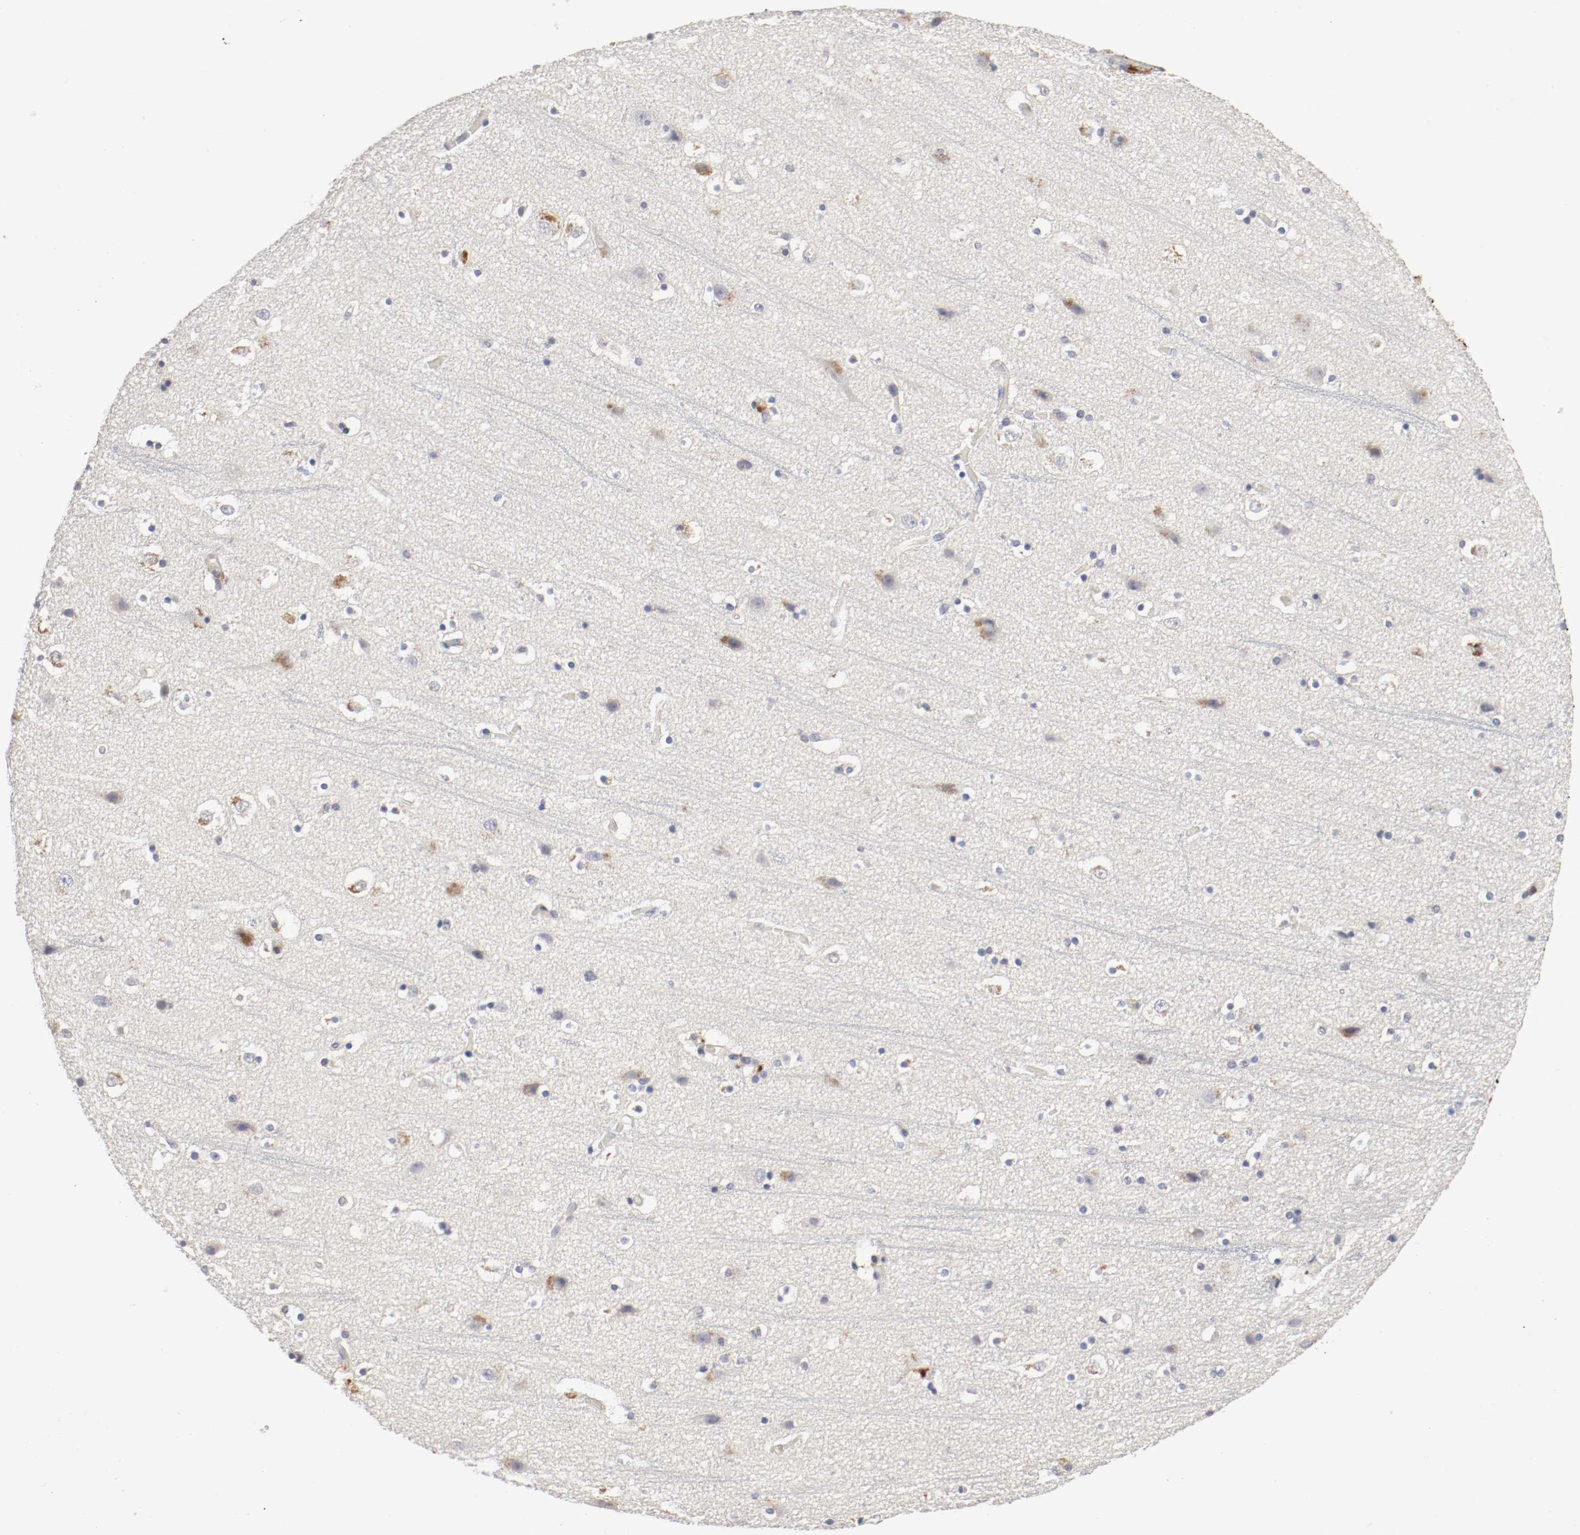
{"staining": {"intensity": "negative", "quantity": "none", "location": "none"}, "tissue": "cerebral cortex", "cell_type": "Endothelial cells", "image_type": "normal", "snomed": [{"axis": "morphology", "description": "Normal tissue, NOS"}, {"axis": "topography", "description": "Cerebral cortex"}], "caption": "An immunohistochemistry (IHC) image of benign cerebral cortex is shown. There is no staining in endothelial cells of cerebral cortex. The staining is performed using DAB brown chromogen with nuclei counter-stained in using hematoxylin.", "gene": "REN", "patient": {"sex": "male", "age": 45}}